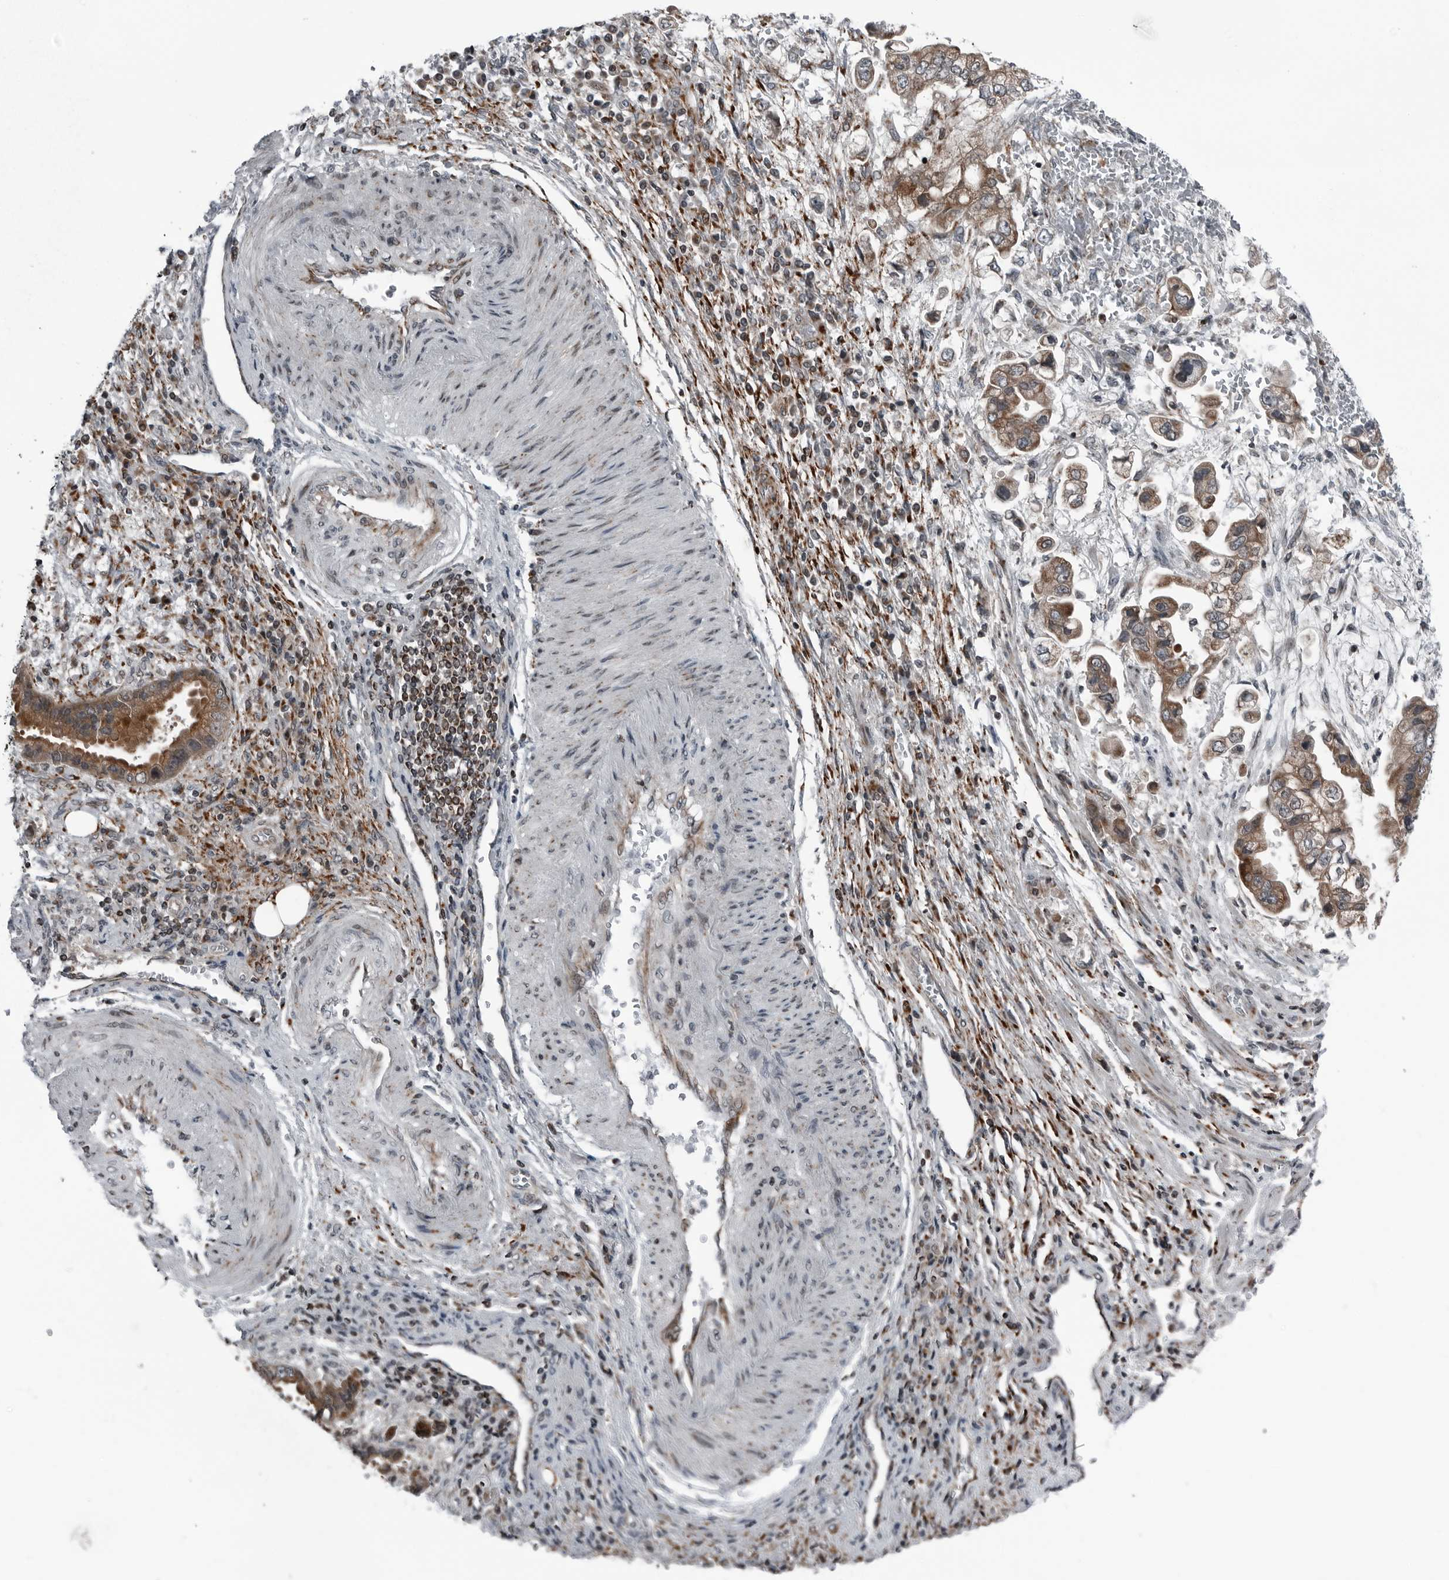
{"staining": {"intensity": "moderate", "quantity": ">75%", "location": "cytoplasmic/membranous"}, "tissue": "stomach cancer", "cell_type": "Tumor cells", "image_type": "cancer", "snomed": [{"axis": "morphology", "description": "Adenocarcinoma, NOS"}, {"axis": "topography", "description": "Stomach"}], "caption": "The immunohistochemical stain highlights moderate cytoplasmic/membranous positivity in tumor cells of stomach cancer (adenocarcinoma) tissue.", "gene": "GAK", "patient": {"sex": "male", "age": 62}}